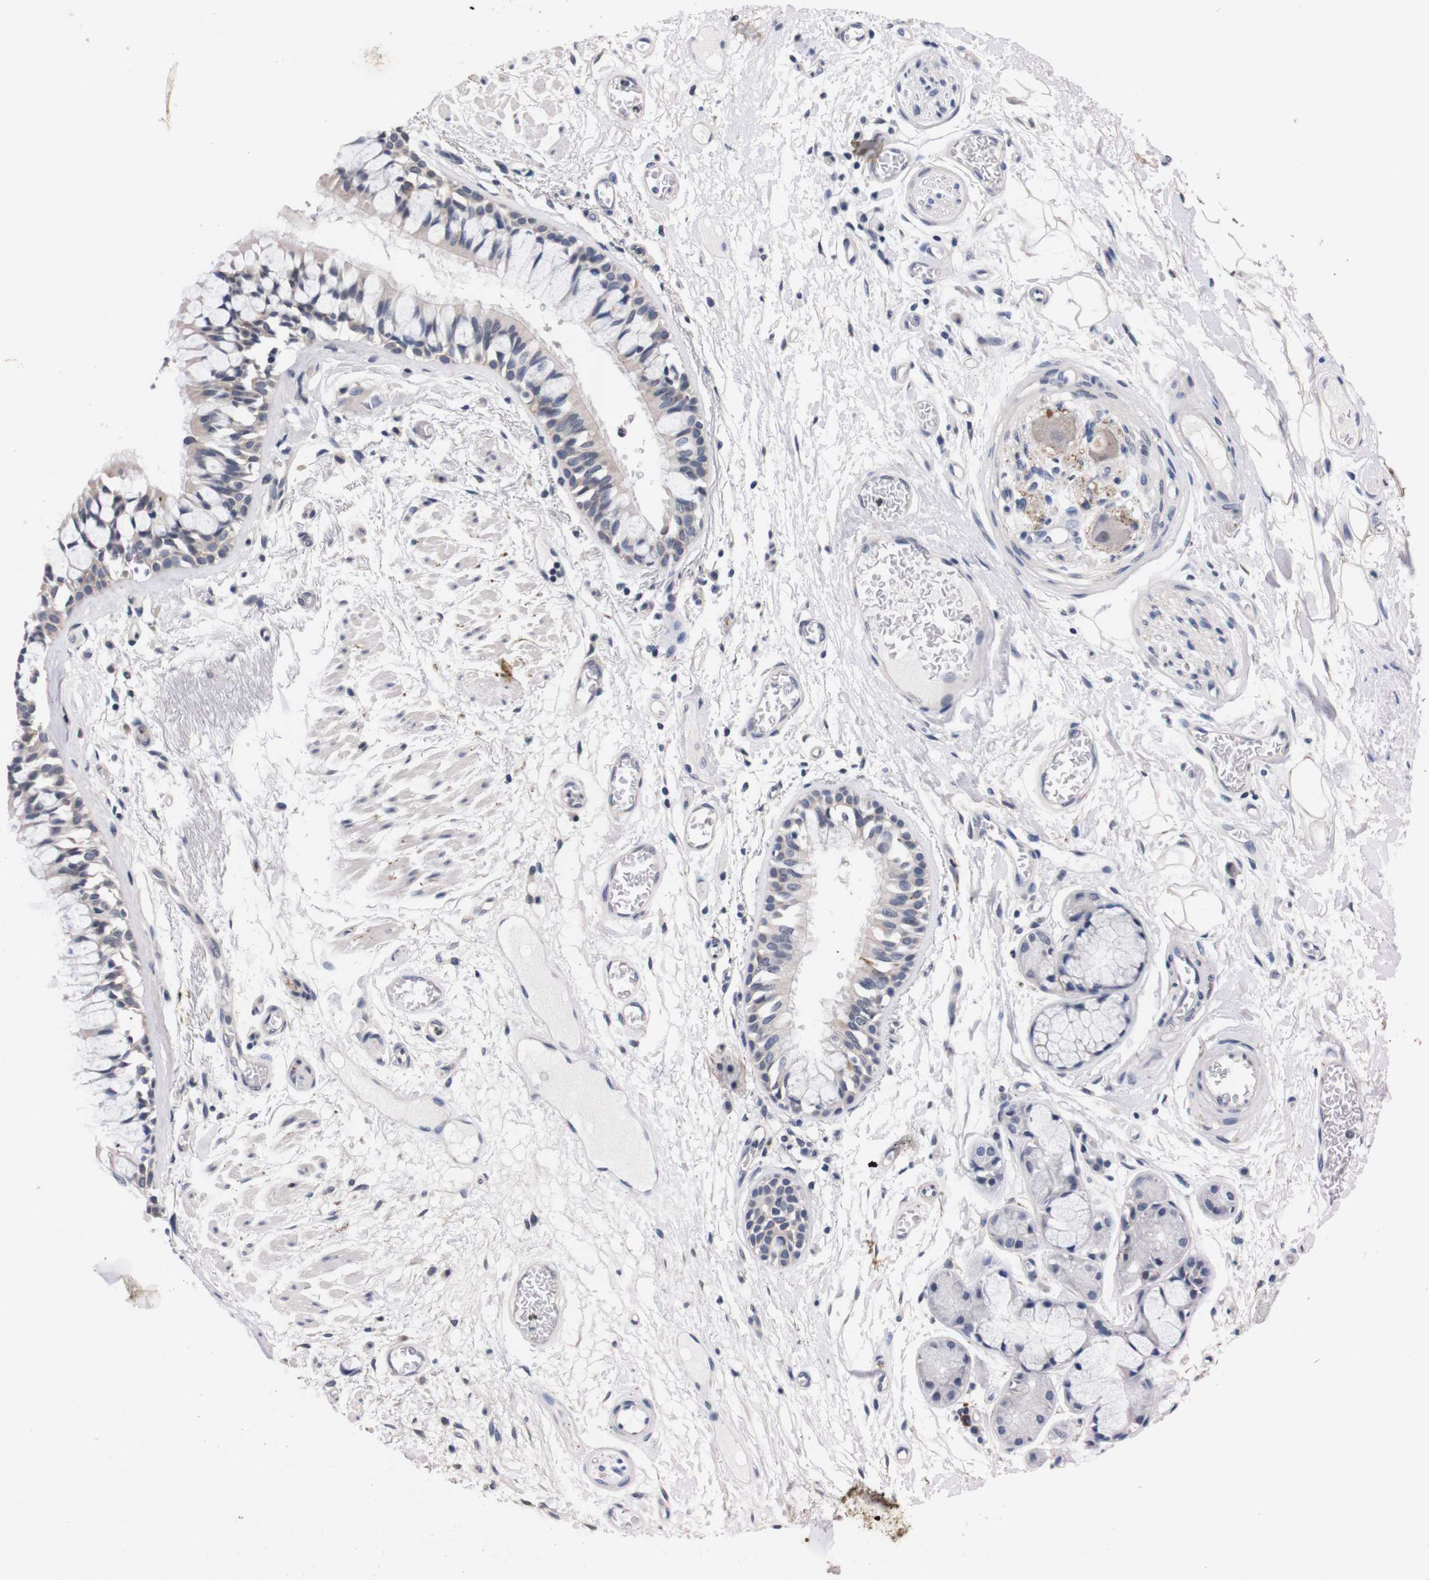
{"staining": {"intensity": "weak", "quantity": "<25%", "location": "cytoplasmic/membranous"}, "tissue": "bronchus", "cell_type": "Respiratory epithelial cells", "image_type": "normal", "snomed": [{"axis": "morphology", "description": "Normal tissue, NOS"}, {"axis": "topography", "description": "Bronchus"}], "caption": "Immunohistochemical staining of normal bronchus reveals no significant expression in respiratory epithelial cells.", "gene": "TNFRSF21", "patient": {"sex": "male", "age": 66}}